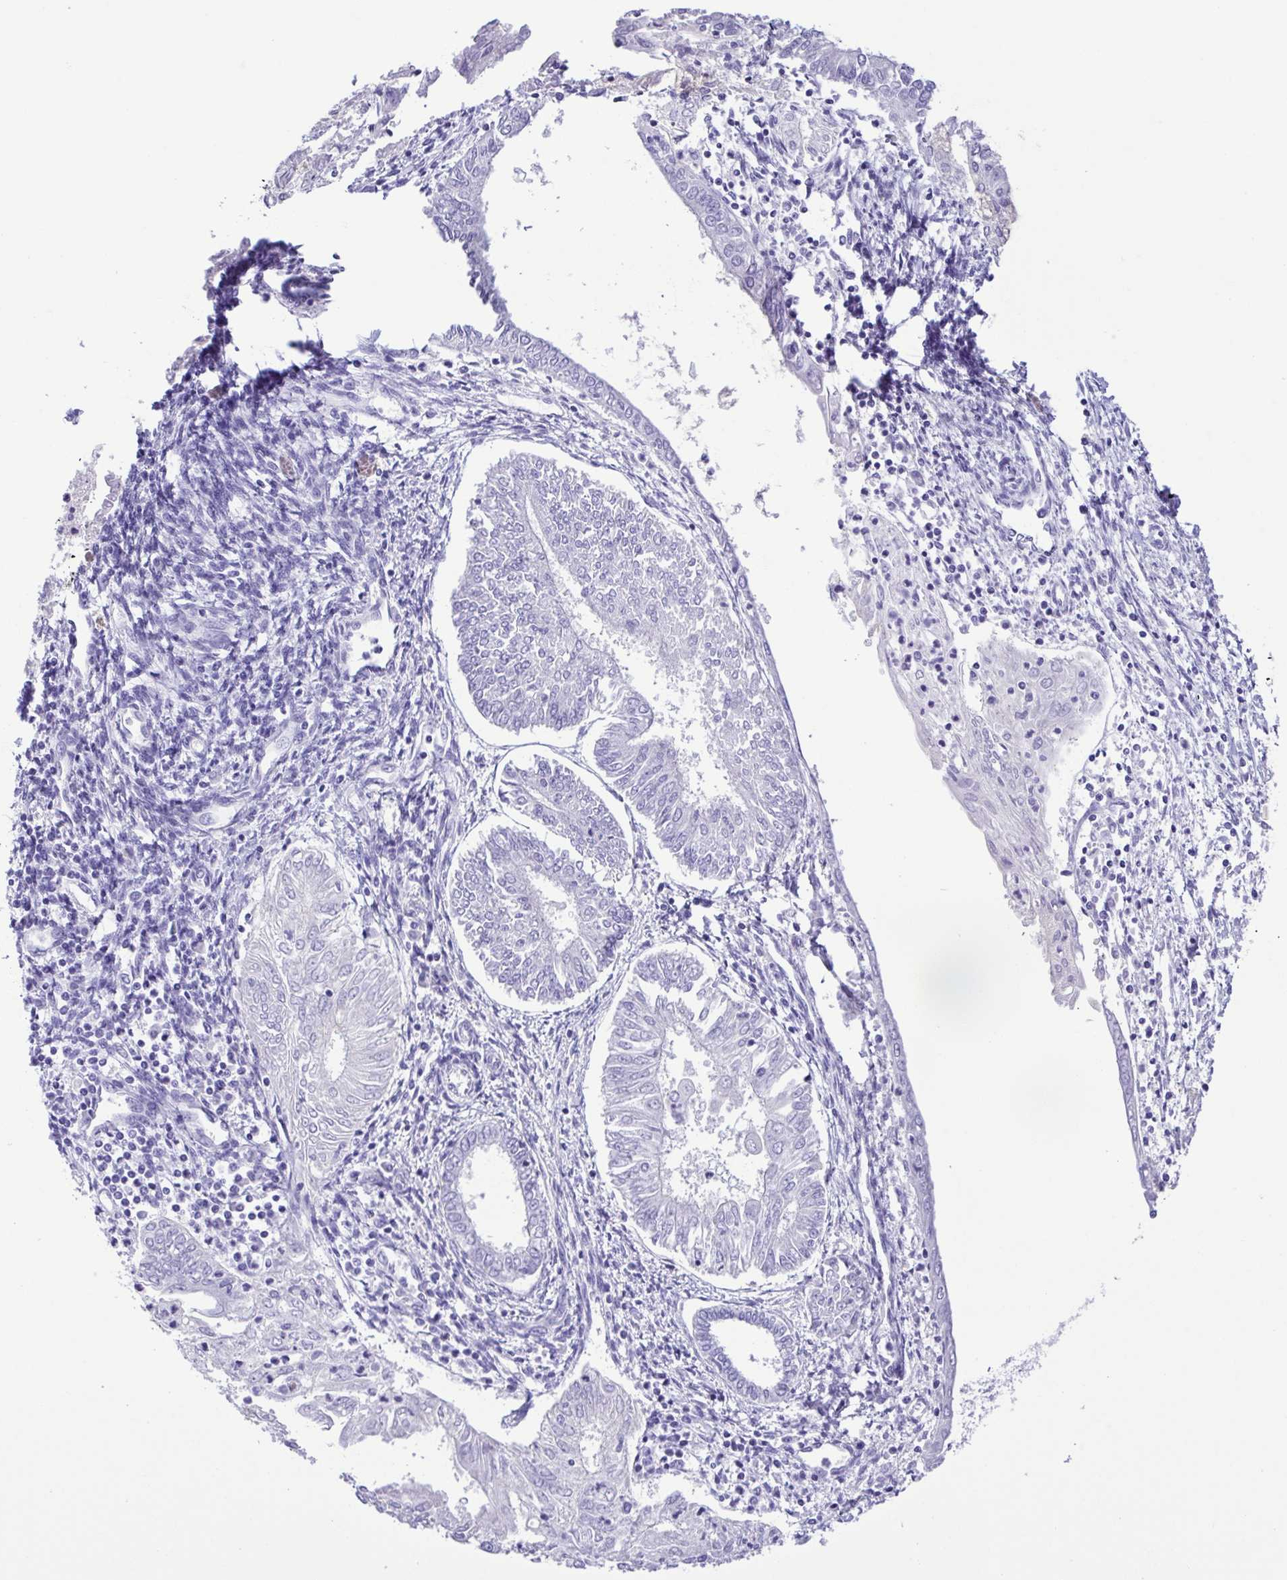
{"staining": {"intensity": "negative", "quantity": "none", "location": "none"}, "tissue": "endometrial cancer", "cell_type": "Tumor cells", "image_type": "cancer", "snomed": [{"axis": "morphology", "description": "Adenocarcinoma, NOS"}, {"axis": "topography", "description": "Endometrium"}], "caption": "Immunohistochemical staining of human endometrial cancer (adenocarcinoma) reveals no significant positivity in tumor cells.", "gene": "OVGP1", "patient": {"sex": "female", "age": 68}}